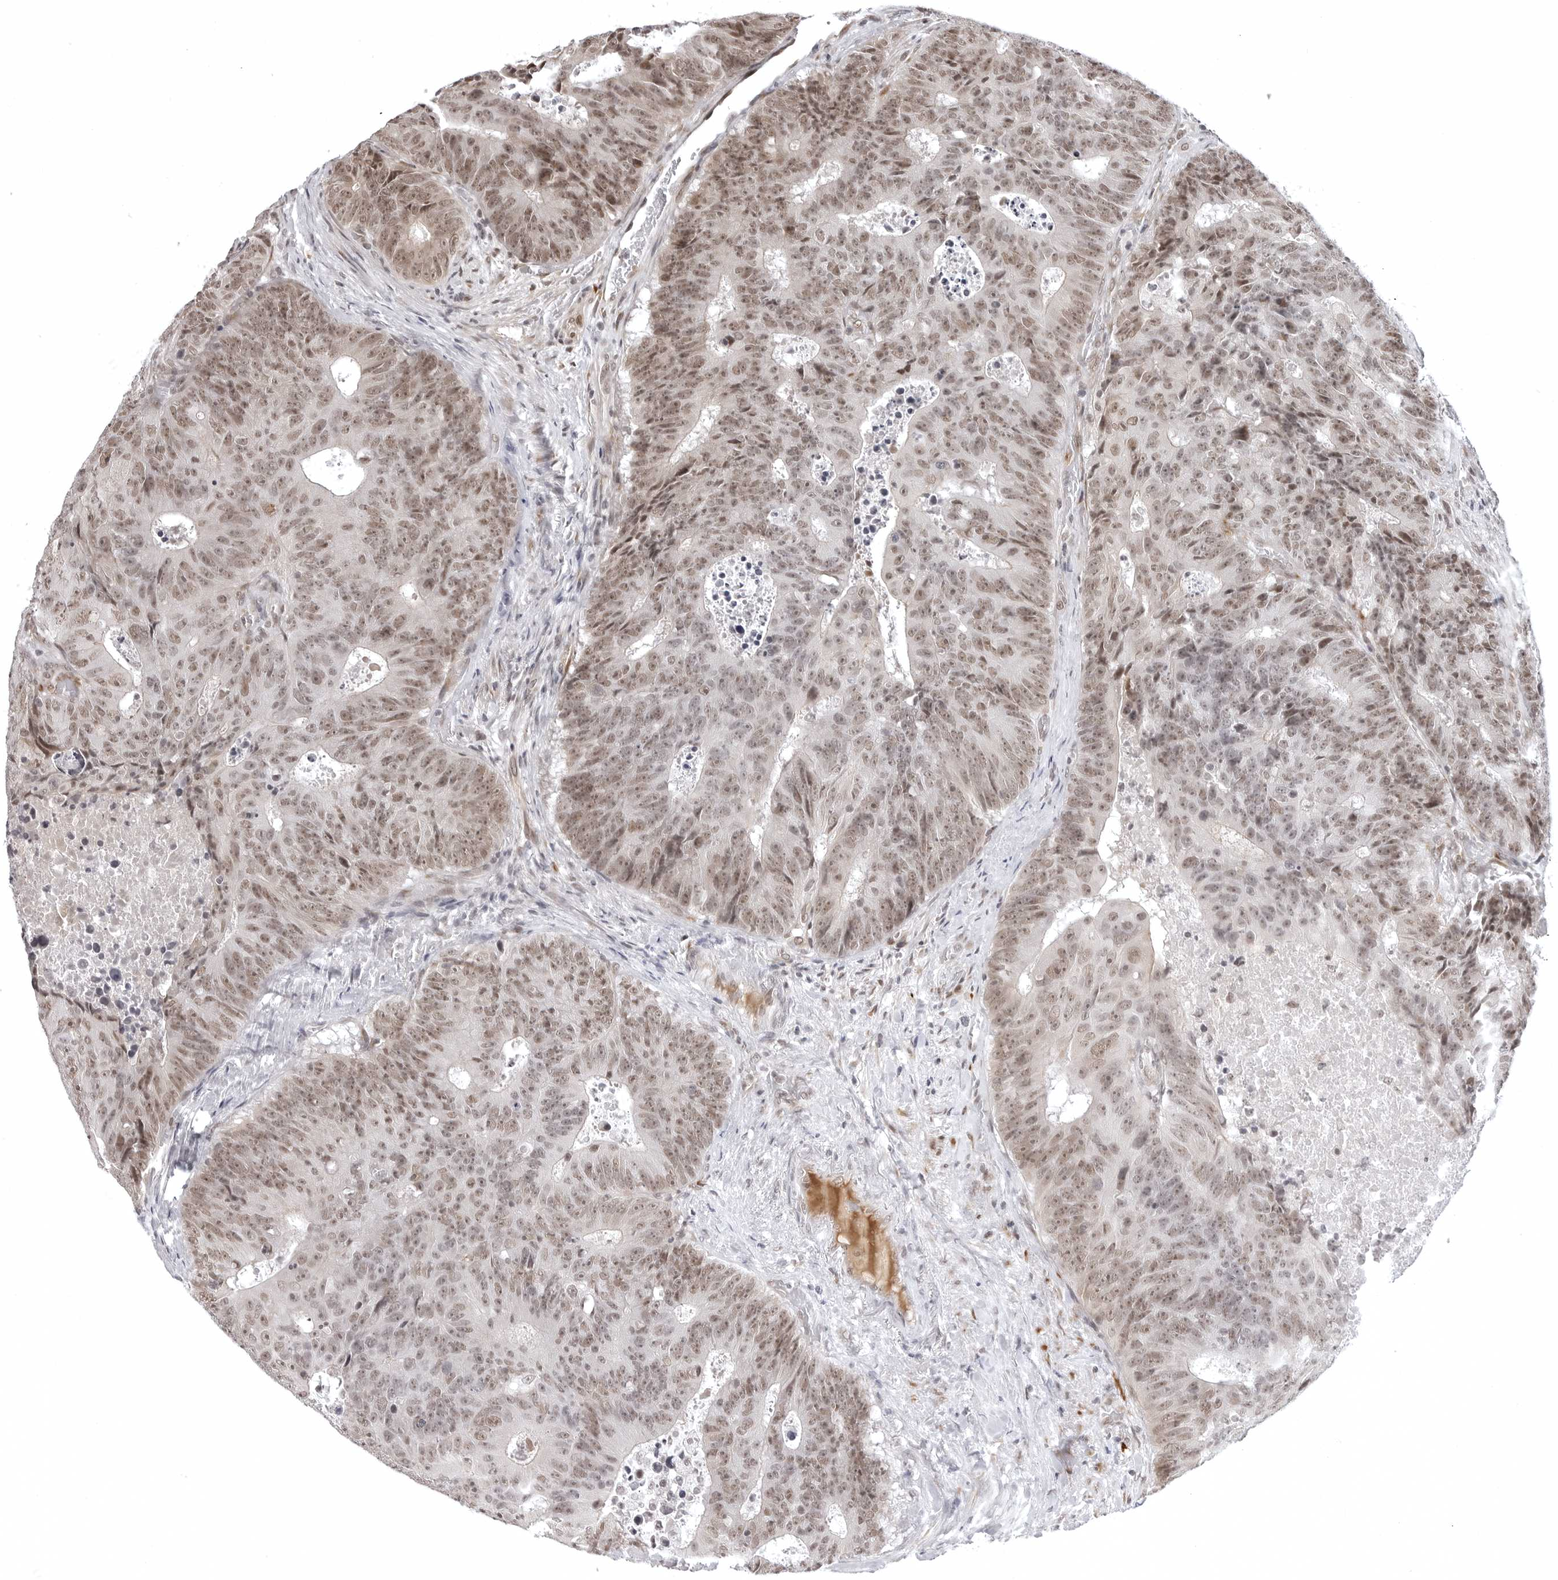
{"staining": {"intensity": "moderate", "quantity": ">75%", "location": "nuclear"}, "tissue": "colorectal cancer", "cell_type": "Tumor cells", "image_type": "cancer", "snomed": [{"axis": "morphology", "description": "Adenocarcinoma, NOS"}, {"axis": "topography", "description": "Colon"}], "caption": "Protein positivity by immunohistochemistry (IHC) reveals moderate nuclear positivity in approximately >75% of tumor cells in adenocarcinoma (colorectal). The protein is shown in brown color, while the nuclei are stained blue.", "gene": "PHF3", "patient": {"sex": "male", "age": 87}}